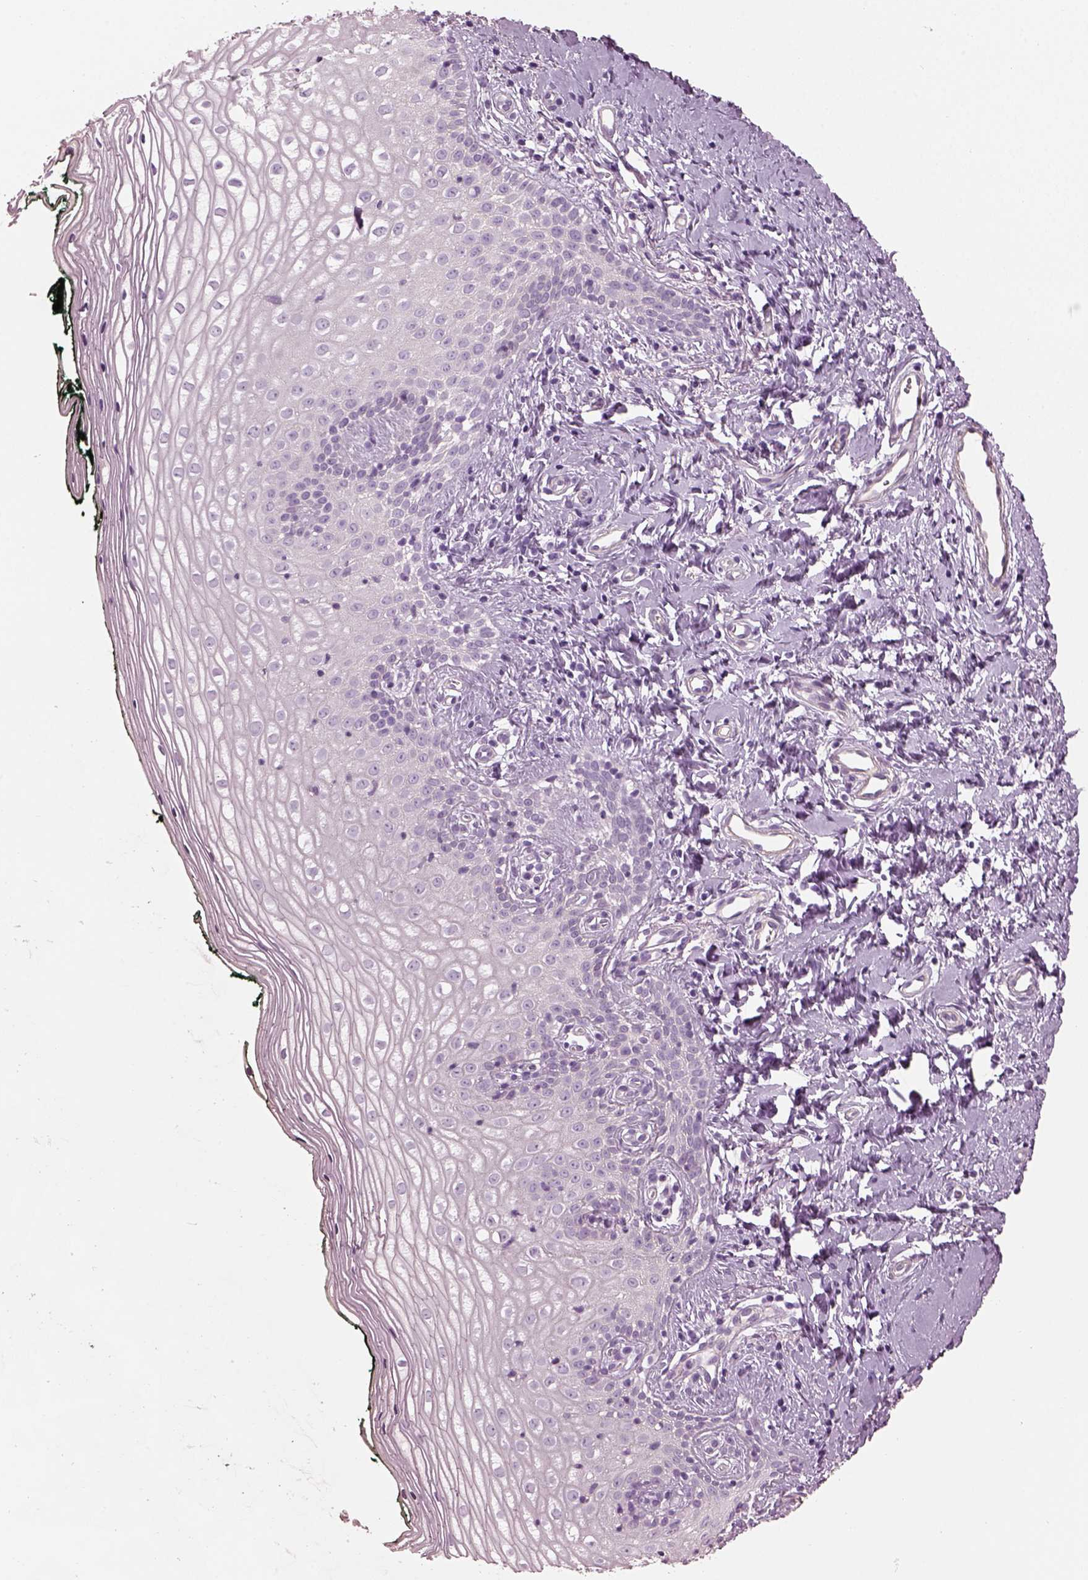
{"staining": {"intensity": "negative", "quantity": "none", "location": "none"}, "tissue": "vagina", "cell_type": "Squamous epithelial cells", "image_type": "normal", "snomed": [{"axis": "morphology", "description": "Normal tissue, NOS"}, {"axis": "topography", "description": "Vagina"}], "caption": "Immunohistochemistry (IHC) micrograph of normal human vagina stained for a protein (brown), which demonstrates no positivity in squamous epithelial cells. (Brightfield microscopy of DAB (3,3'-diaminobenzidine) immunohistochemistry (IHC) at high magnification).", "gene": "BFSP1", "patient": {"sex": "female", "age": 47}}